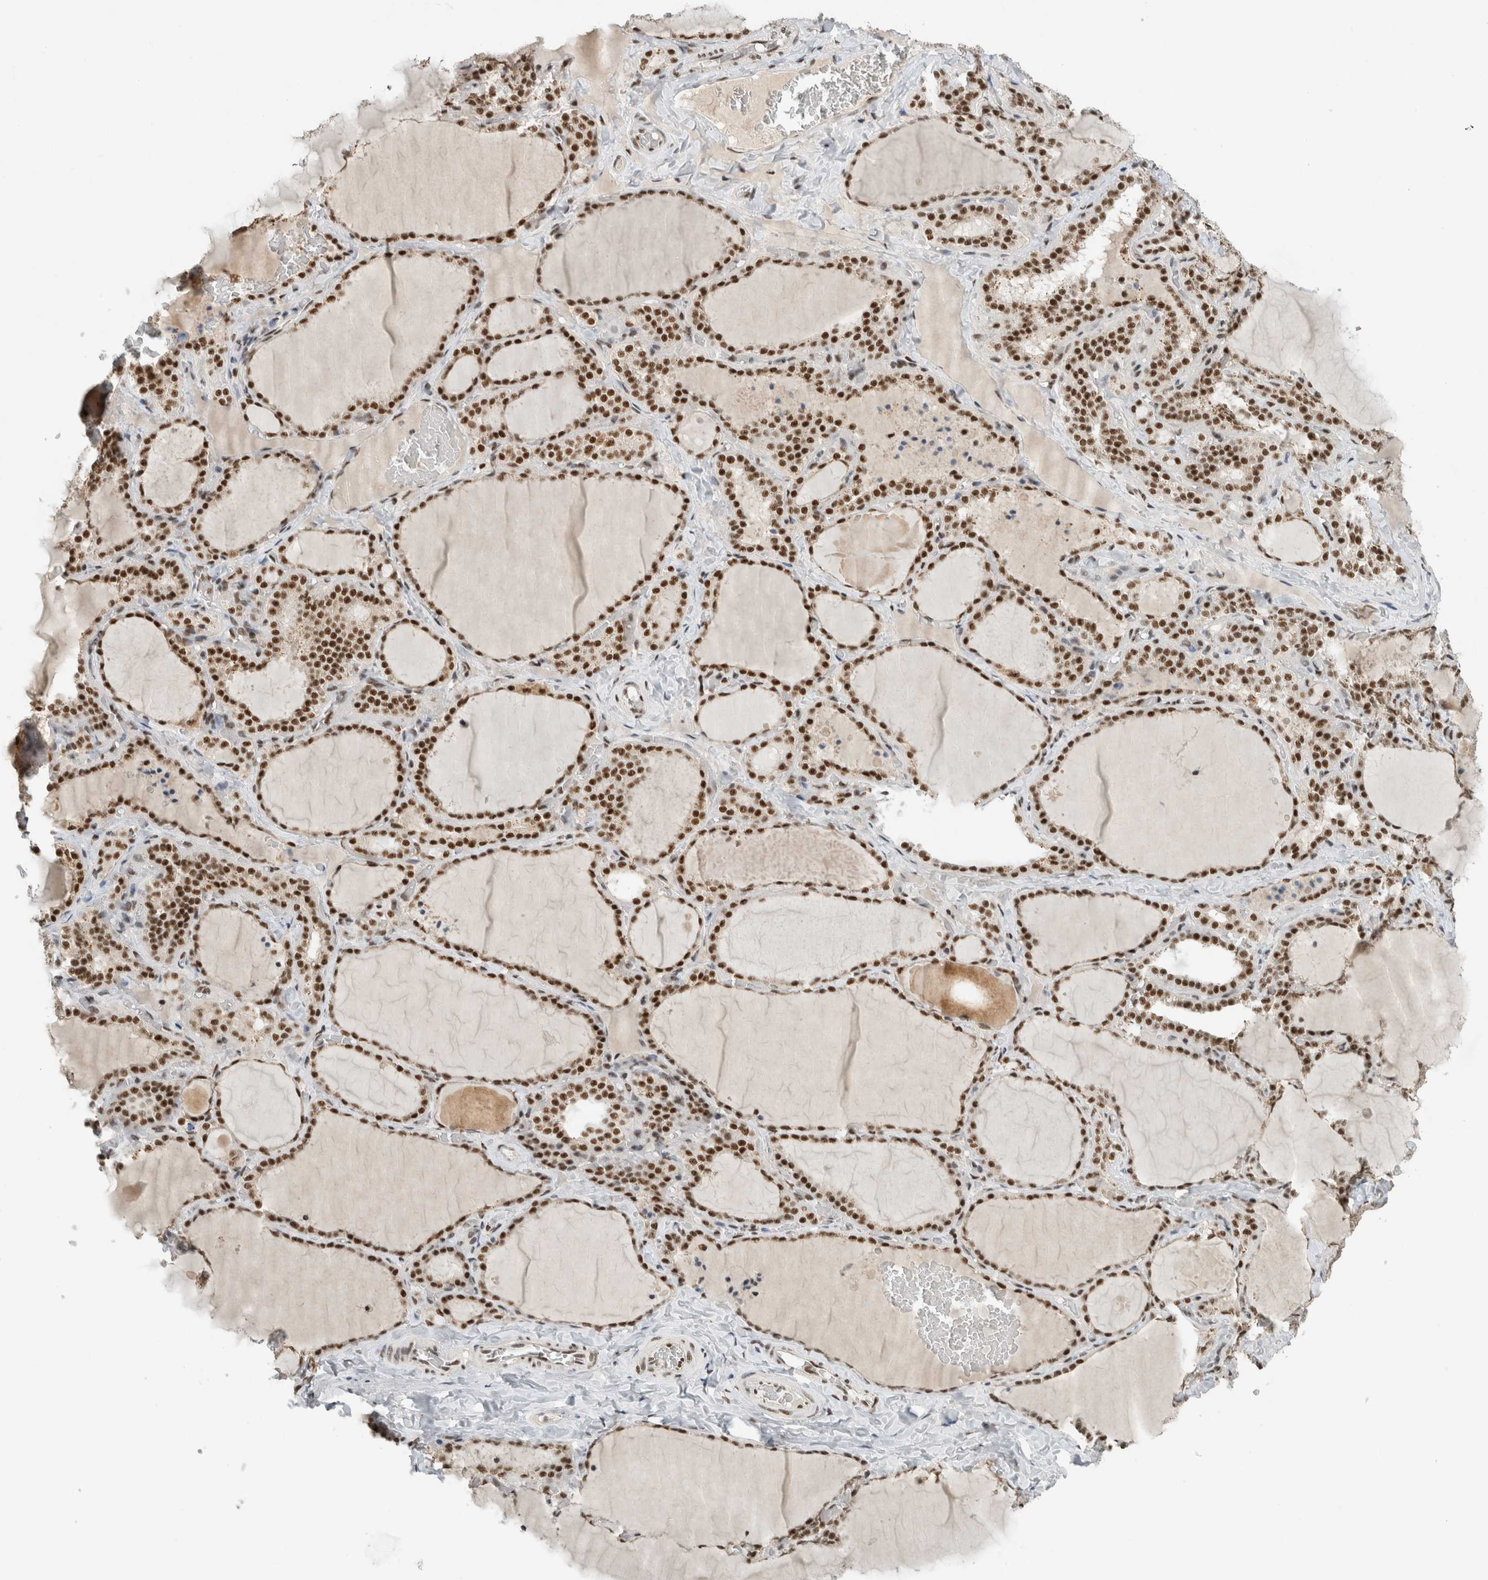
{"staining": {"intensity": "moderate", "quantity": "25%-75%", "location": "nuclear"}, "tissue": "thyroid gland", "cell_type": "Glandular cells", "image_type": "normal", "snomed": [{"axis": "morphology", "description": "Normal tissue, NOS"}, {"axis": "topography", "description": "Thyroid gland"}], "caption": "Immunohistochemical staining of benign human thyroid gland reveals medium levels of moderate nuclear expression in approximately 25%-75% of glandular cells.", "gene": "DDX42", "patient": {"sex": "female", "age": 22}}